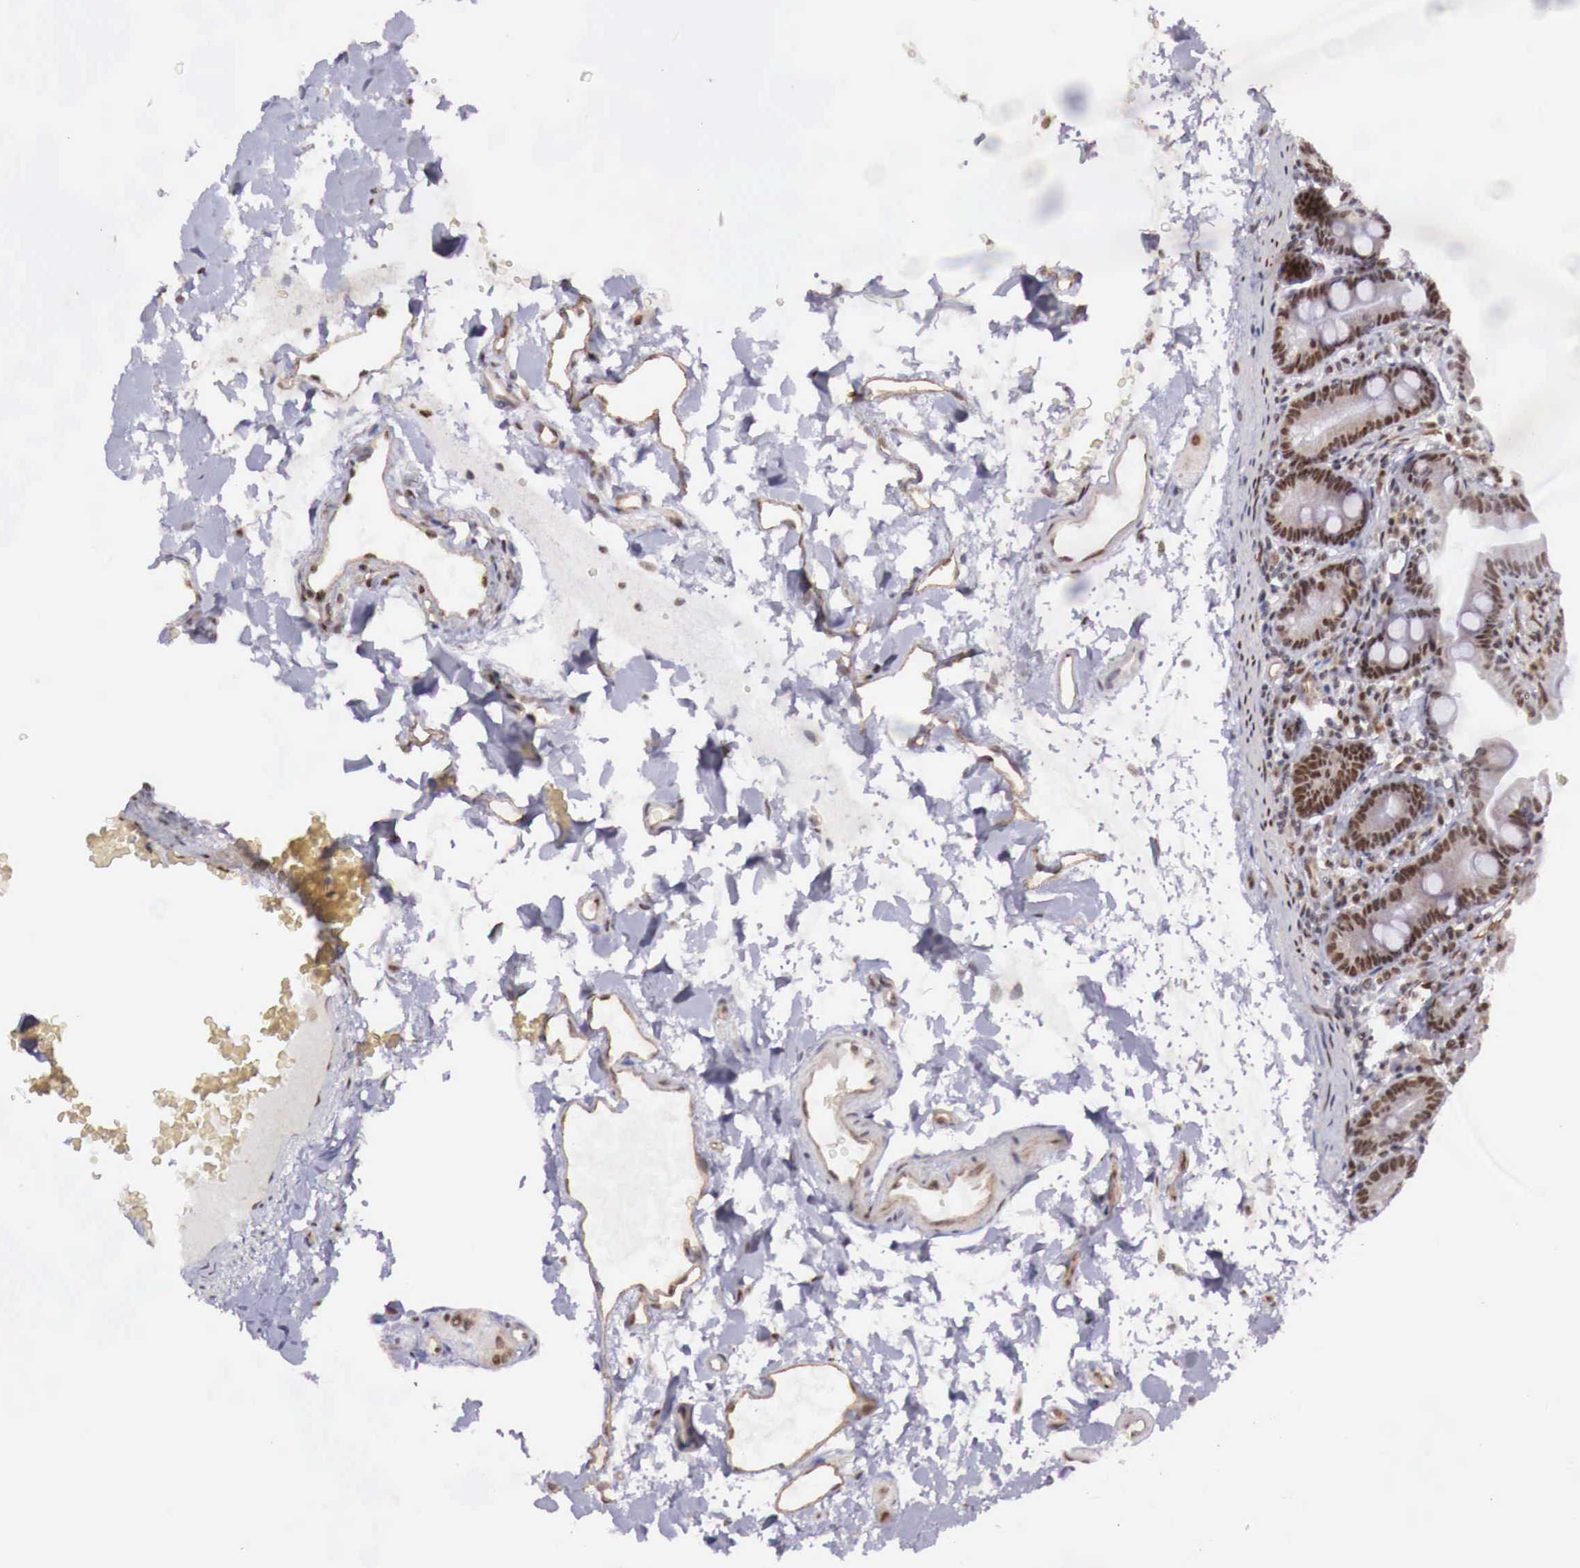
{"staining": {"intensity": "moderate", "quantity": ">75%", "location": "cytoplasmic/membranous,nuclear"}, "tissue": "duodenum", "cell_type": "Glandular cells", "image_type": "normal", "snomed": [{"axis": "morphology", "description": "Normal tissue, NOS"}, {"axis": "topography", "description": "Duodenum"}], "caption": "Normal duodenum was stained to show a protein in brown. There is medium levels of moderate cytoplasmic/membranous,nuclear positivity in about >75% of glandular cells. (Brightfield microscopy of DAB IHC at high magnification).", "gene": "FOXP2", "patient": {"sex": "male", "age": 70}}